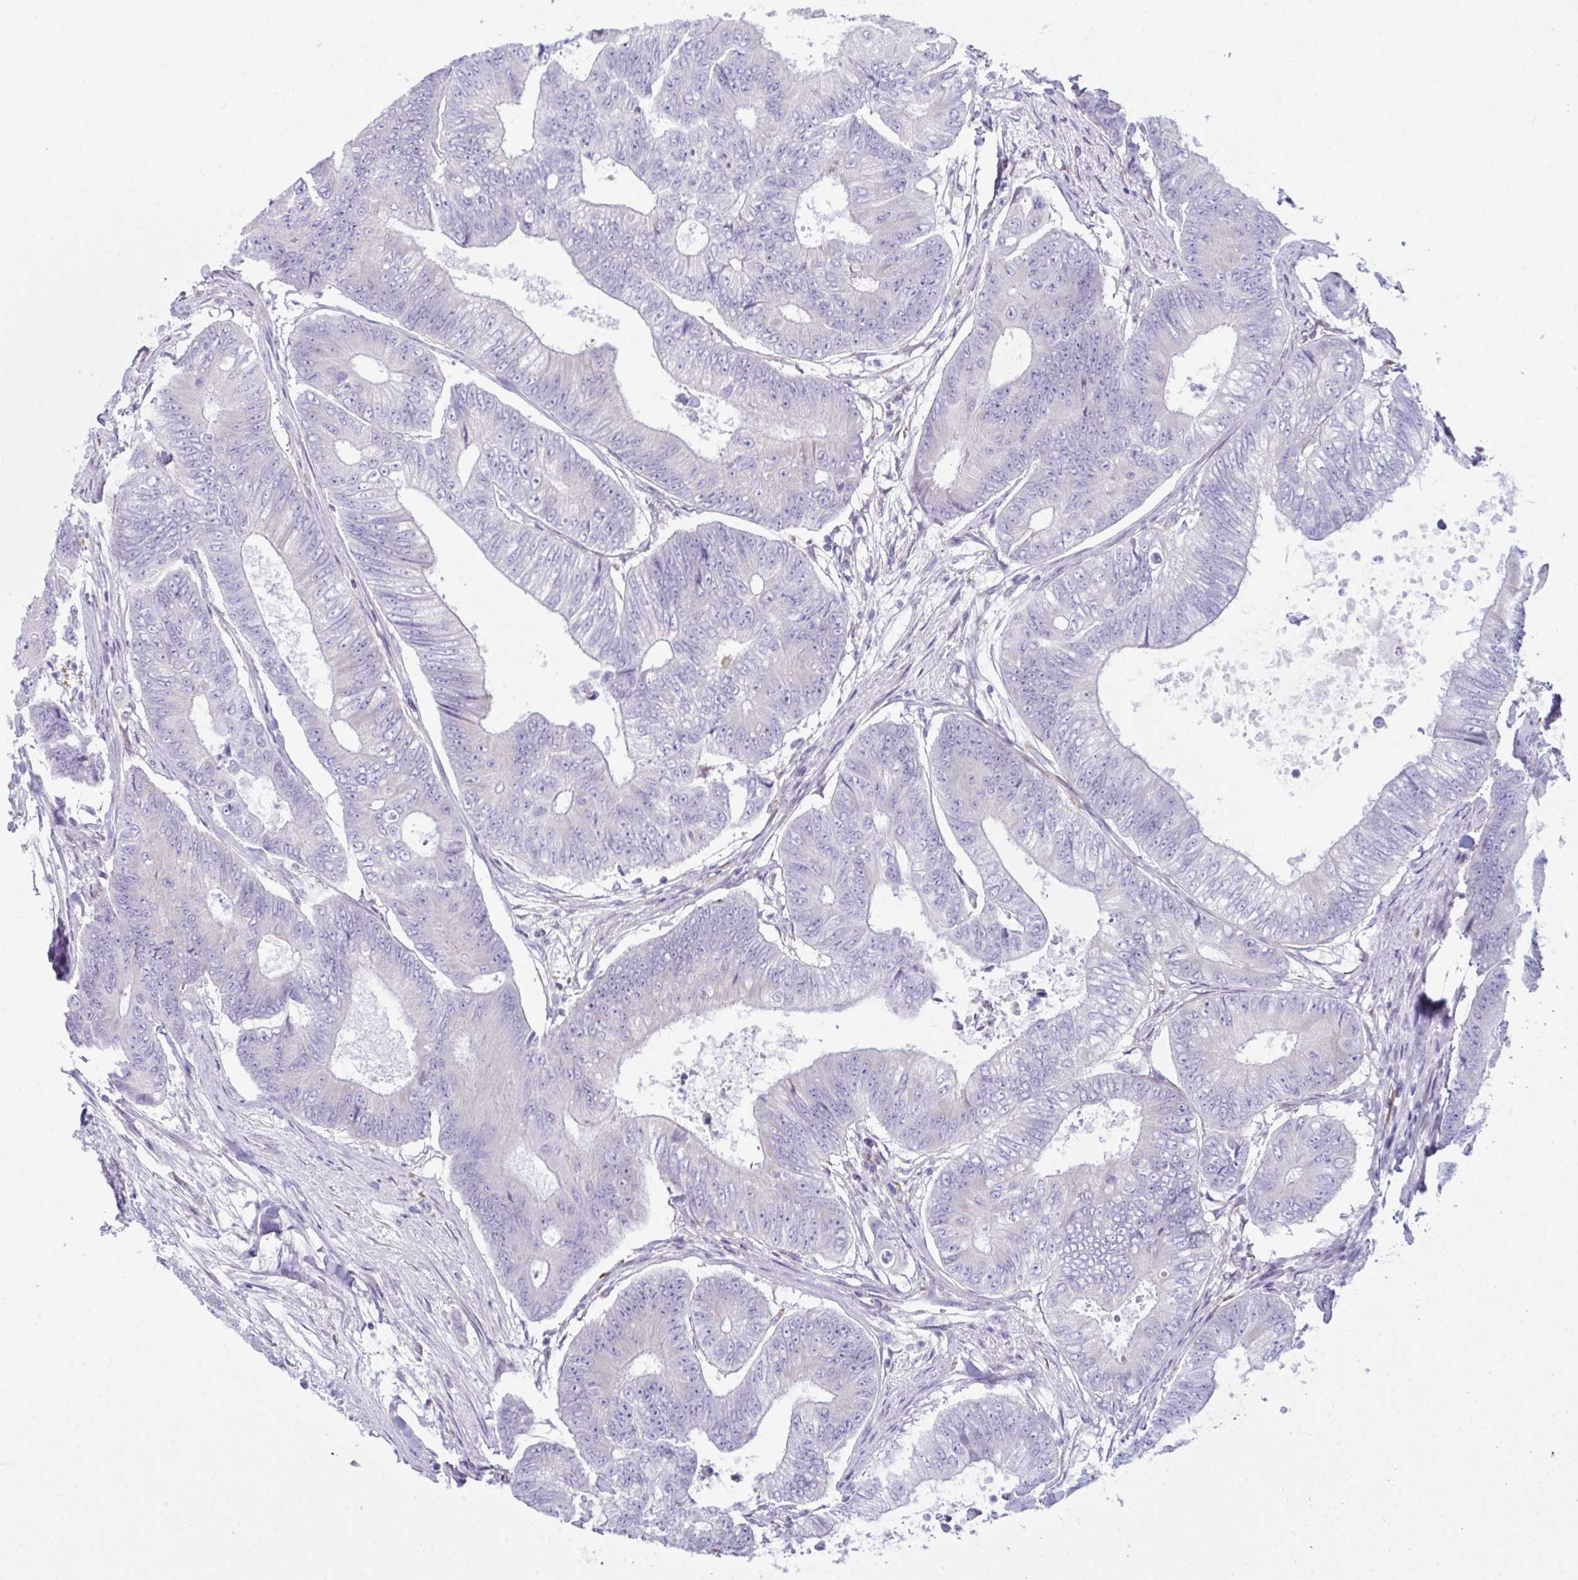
{"staining": {"intensity": "negative", "quantity": "none", "location": "none"}, "tissue": "colorectal cancer", "cell_type": "Tumor cells", "image_type": "cancer", "snomed": [{"axis": "morphology", "description": "Adenocarcinoma, NOS"}, {"axis": "topography", "description": "Colon"}], "caption": "DAB (3,3'-diaminobenzidine) immunohistochemical staining of adenocarcinoma (colorectal) displays no significant expression in tumor cells.", "gene": "BBS1", "patient": {"sex": "female", "age": 48}}